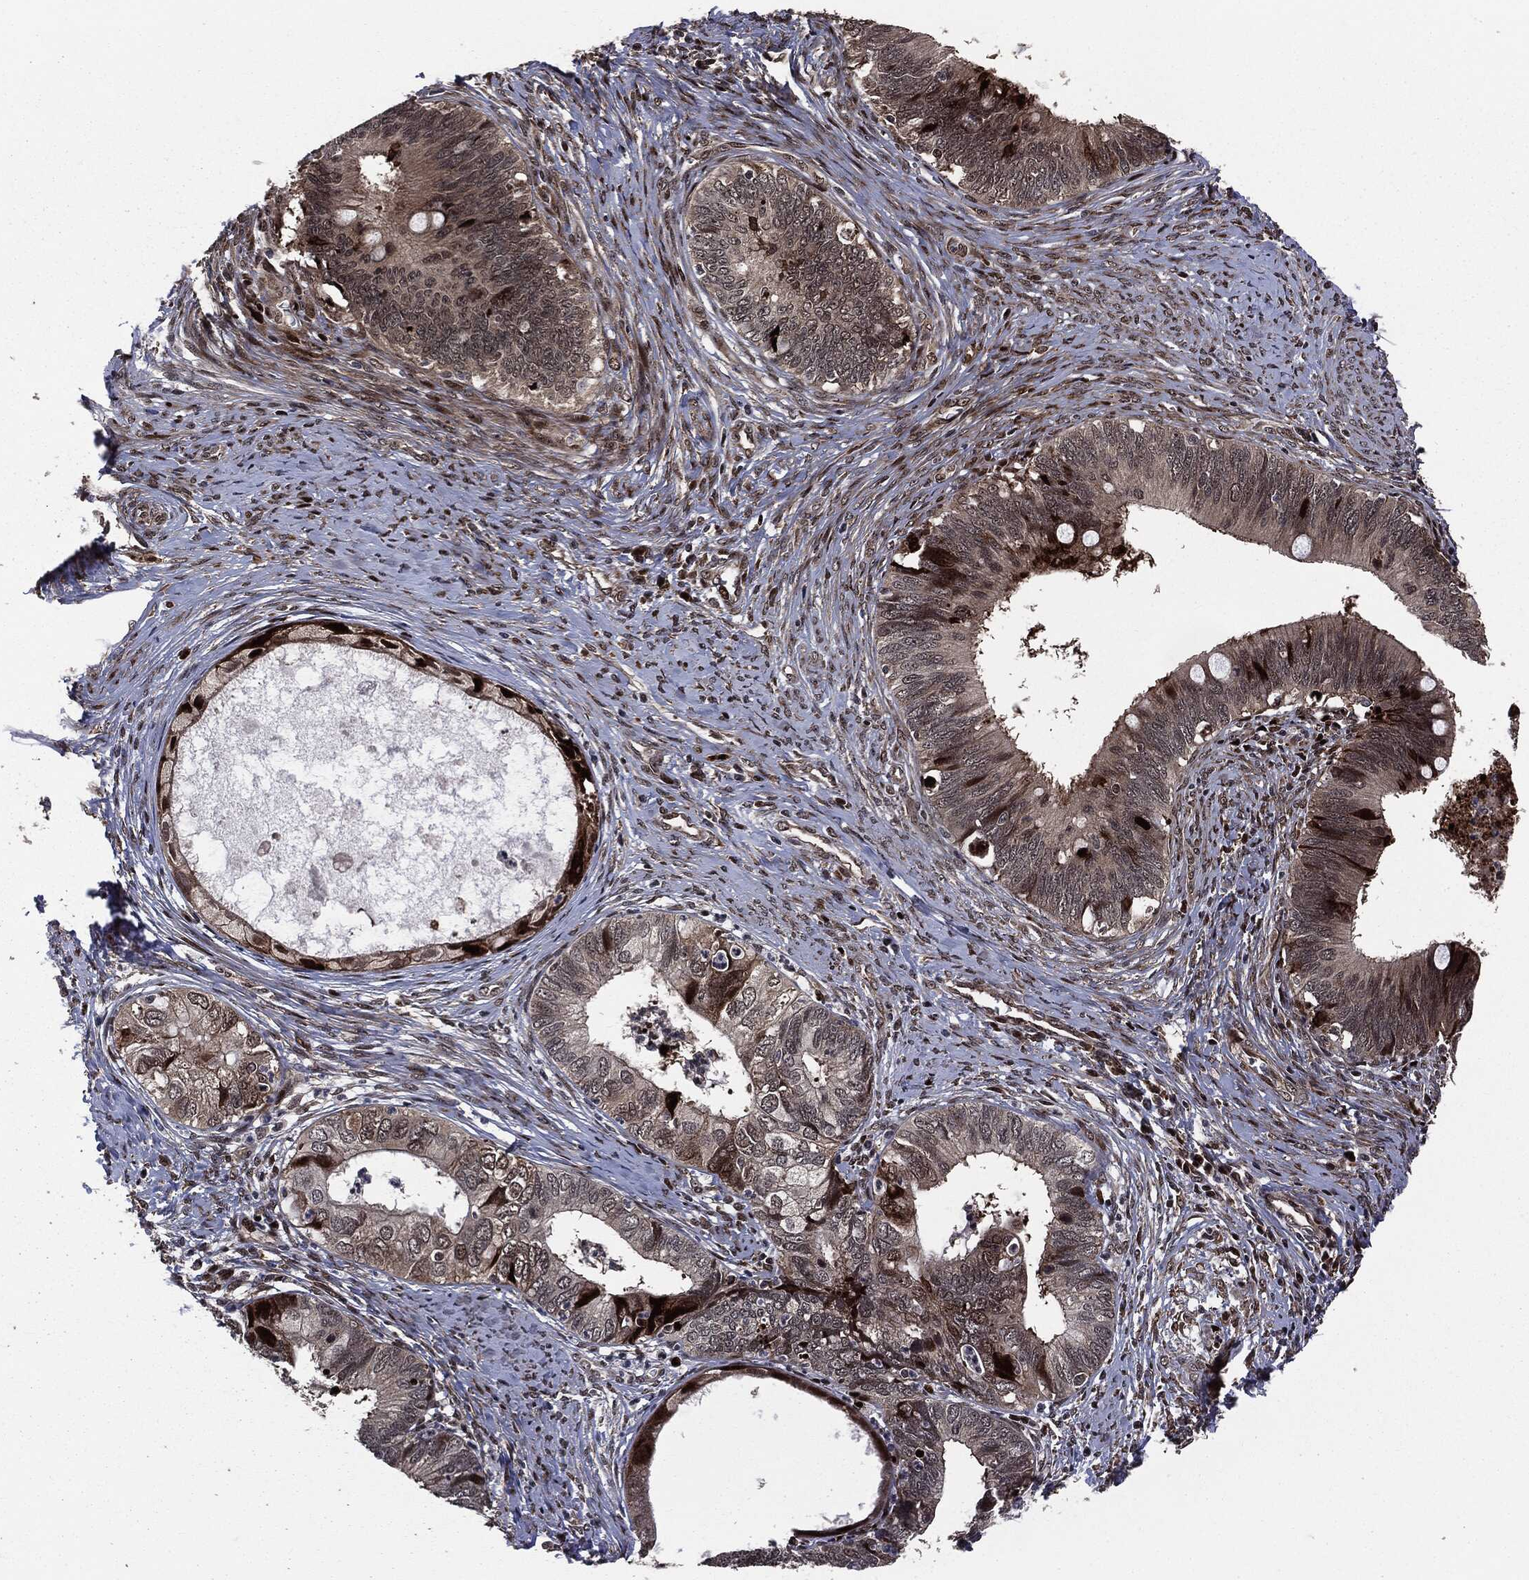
{"staining": {"intensity": "strong", "quantity": "<25%", "location": "nuclear"}, "tissue": "cervical cancer", "cell_type": "Tumor cells", "image_type": "cancer", "snomed": [{"axis": "morphology", "description": "Adenocarcinoma, NOS"}, {"axis": "topography", "description": "Cervix"}], "caption": "This is a photomicrograph of immunohistochemistry staining of cervical adenocarcinoma, which shows strong positivity in the nuclear of tumor cells.", "gene": "SMAD4", "patient": {"sex": "female", "age": 42}}